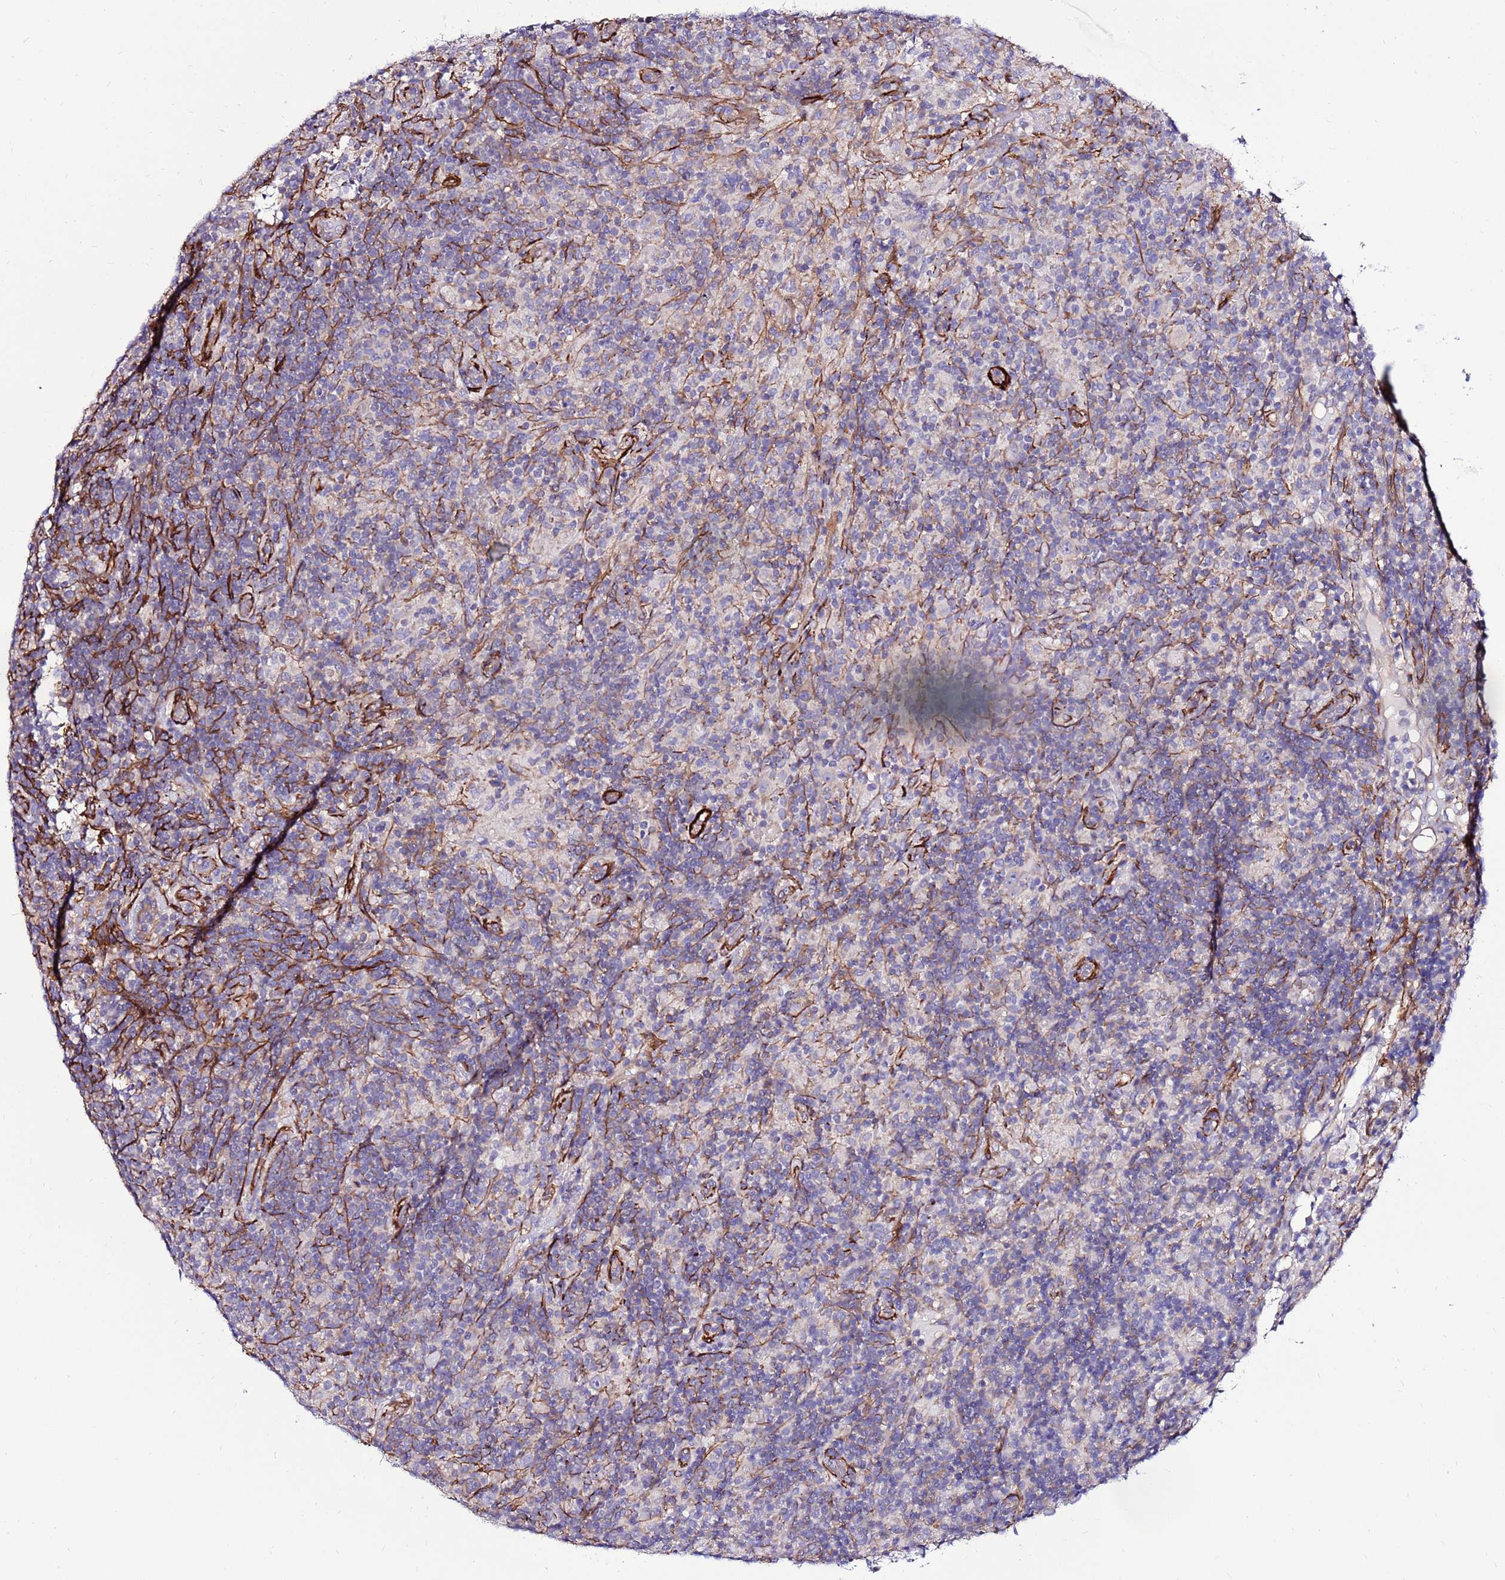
{"staining": {"intensity": "negative", "quantity": "none", "location": "none"}, "tissue": "lymphoma", "cell_type": "Tumor cells", "image_type": "cancer", "snomed": [{"axis": "morphology", "description": "Hodgkin's disease, NOS"}, {"axis": "topography", "description": "Lymph node"}], "caption": "Hodgkin's disease was stained to show a protein in brown. There is no significant staining in tumor cells. The staining was performed using DAB to visualize the protein expression in brown, while the nuclei were stained in blue with hematoxylin (Magnification: 20x).", "gene": "EI24", "patient": {"sex": "male", "age": 70}}